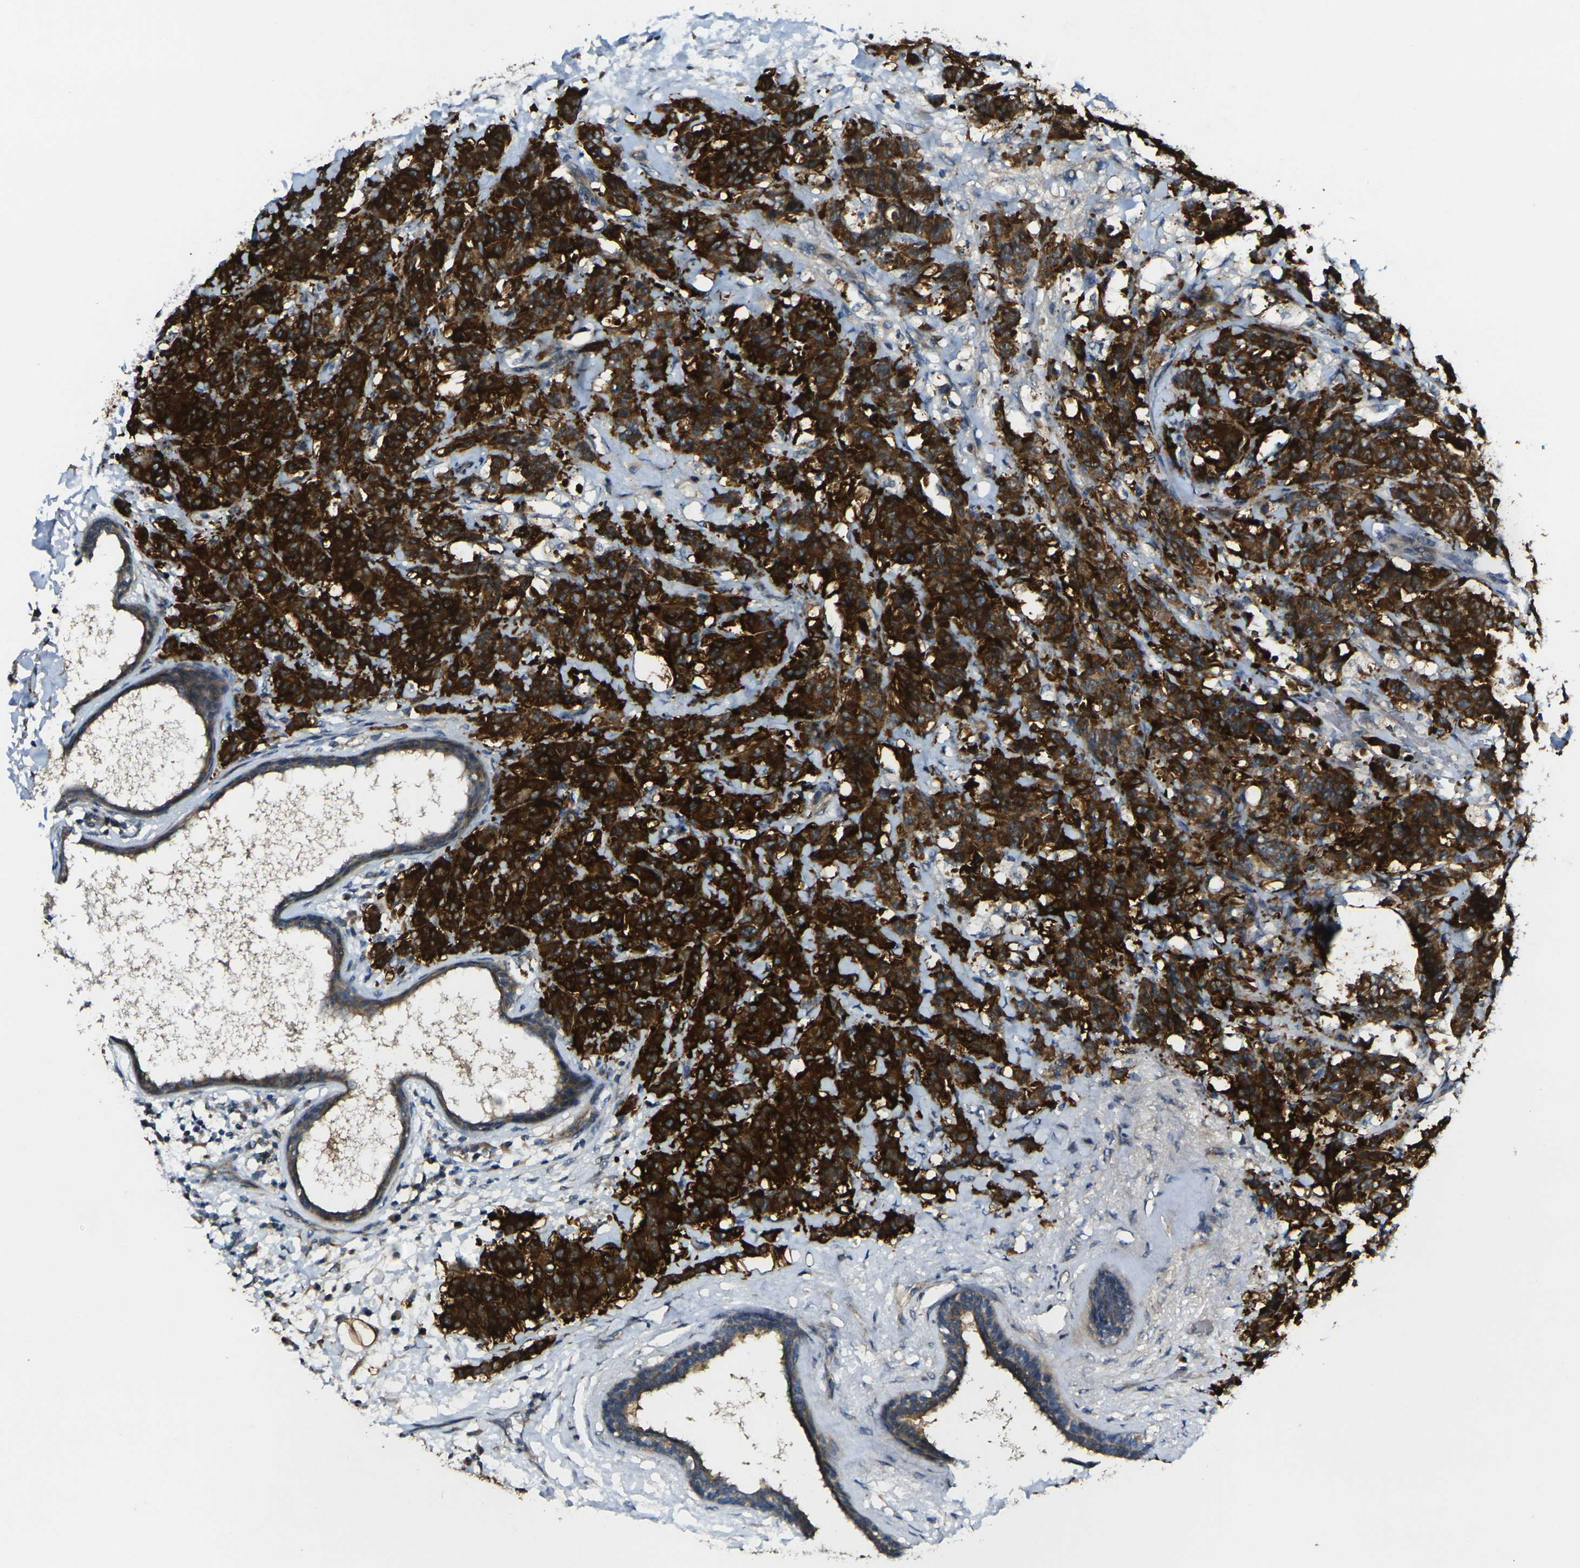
{"staining": {"intensity": "strong", "quantity": ">75%", "location": "cytoplasmic/membranous"}, "tissue": "breast cancer", "cell_type": "Tumor cells", "image_type": "cancer", "snomed": [{"axis": "morphology", "description": "Duct carcinoma"}, {"axis": "topography", "description": "Breast"}], "caption": "Tumor cells demonstrate high levels of strong cytoplasmic/membranous expression in approximately >75% of cells in infiltrating ductal carcinoma (breast).", "gene": "GNA12", "patient": {"sex": "female", "age": 40}}